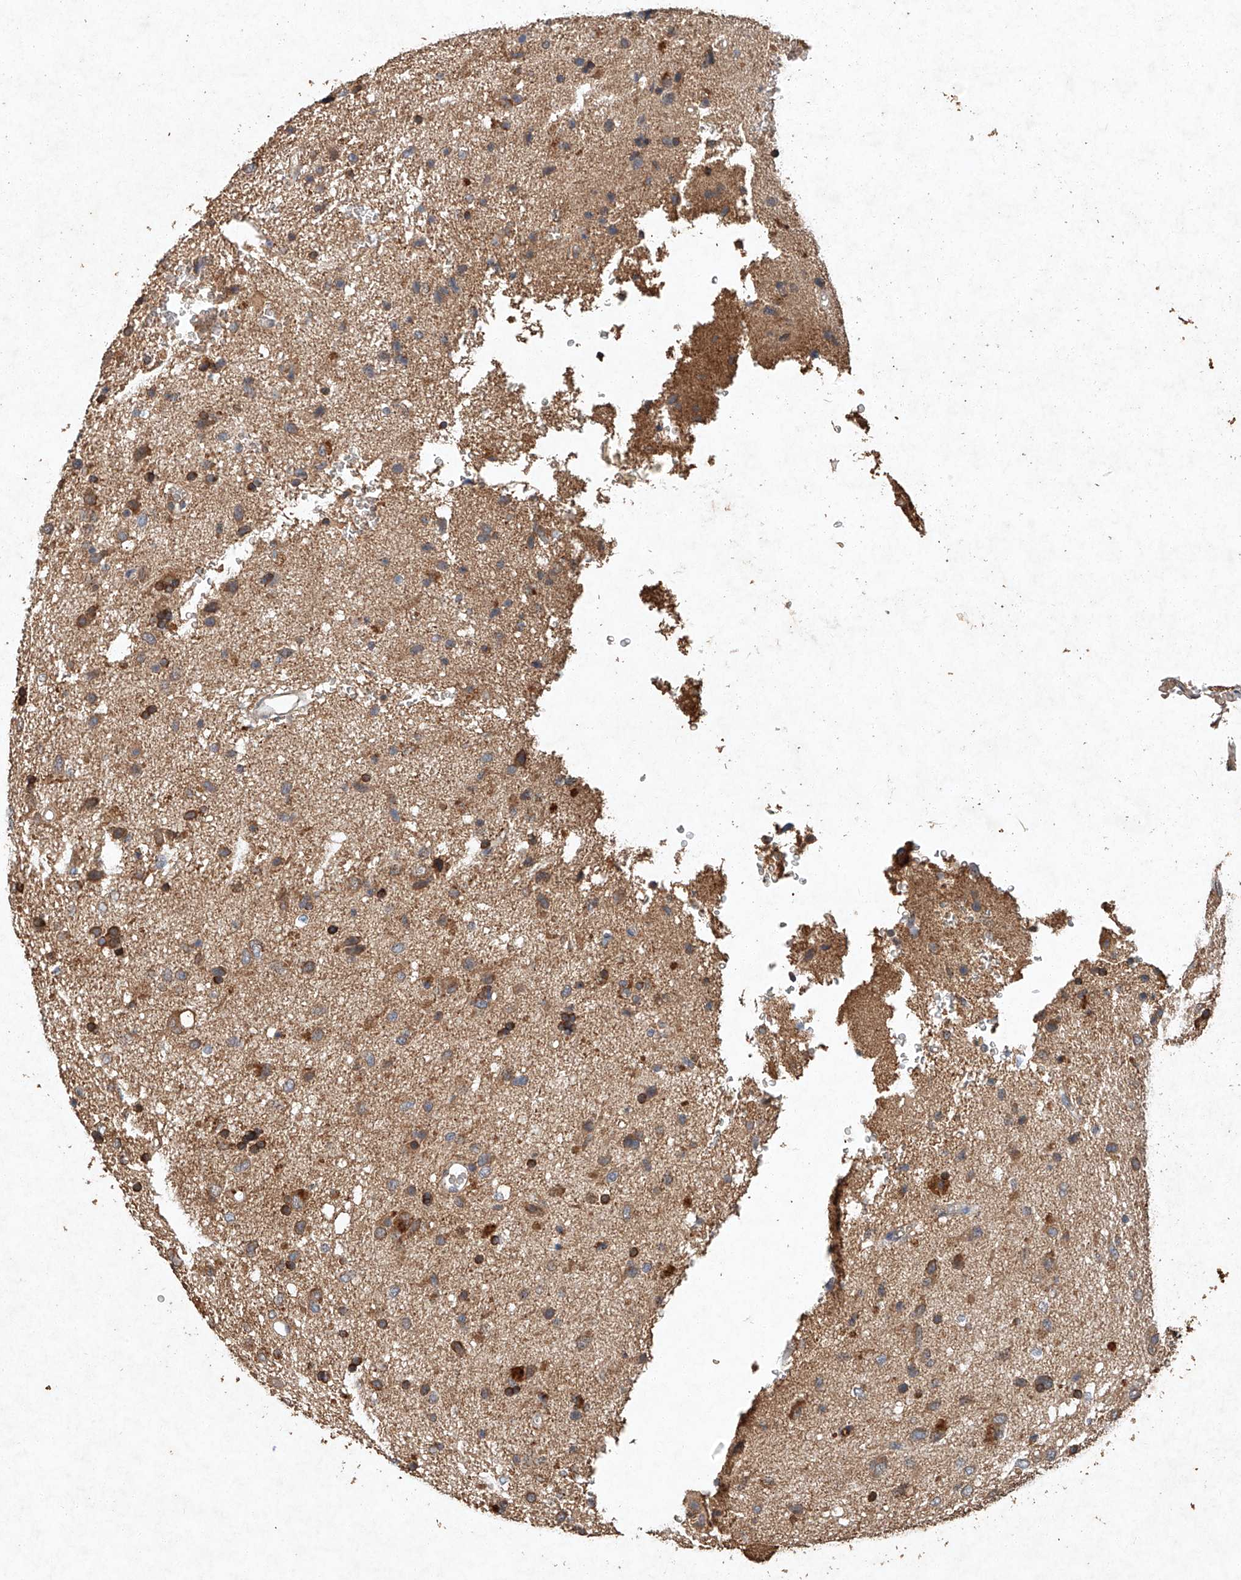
{"staining": {"intensity": "weak", "quantity": ">75%", "location": "cytoplasmic/membranous"}, "tissue": "glioma", "cell_type": "Tumor cells", "image_type": "cancer", "snomed": [{"axis": "morphology", "description": "Glioma, malignant, Low grade"}, {"axis": "topography", "description": "Brain"}], "caption": "High-power microscopy captured an immunohistochemistry (IHC) image of malignant glioma (low-grade), revealing weak cytoplasmic/membranous expression in approximately >75% of tumor cells.", "gene": "STK3", "patient": {"sex": "male", "age": 77}}